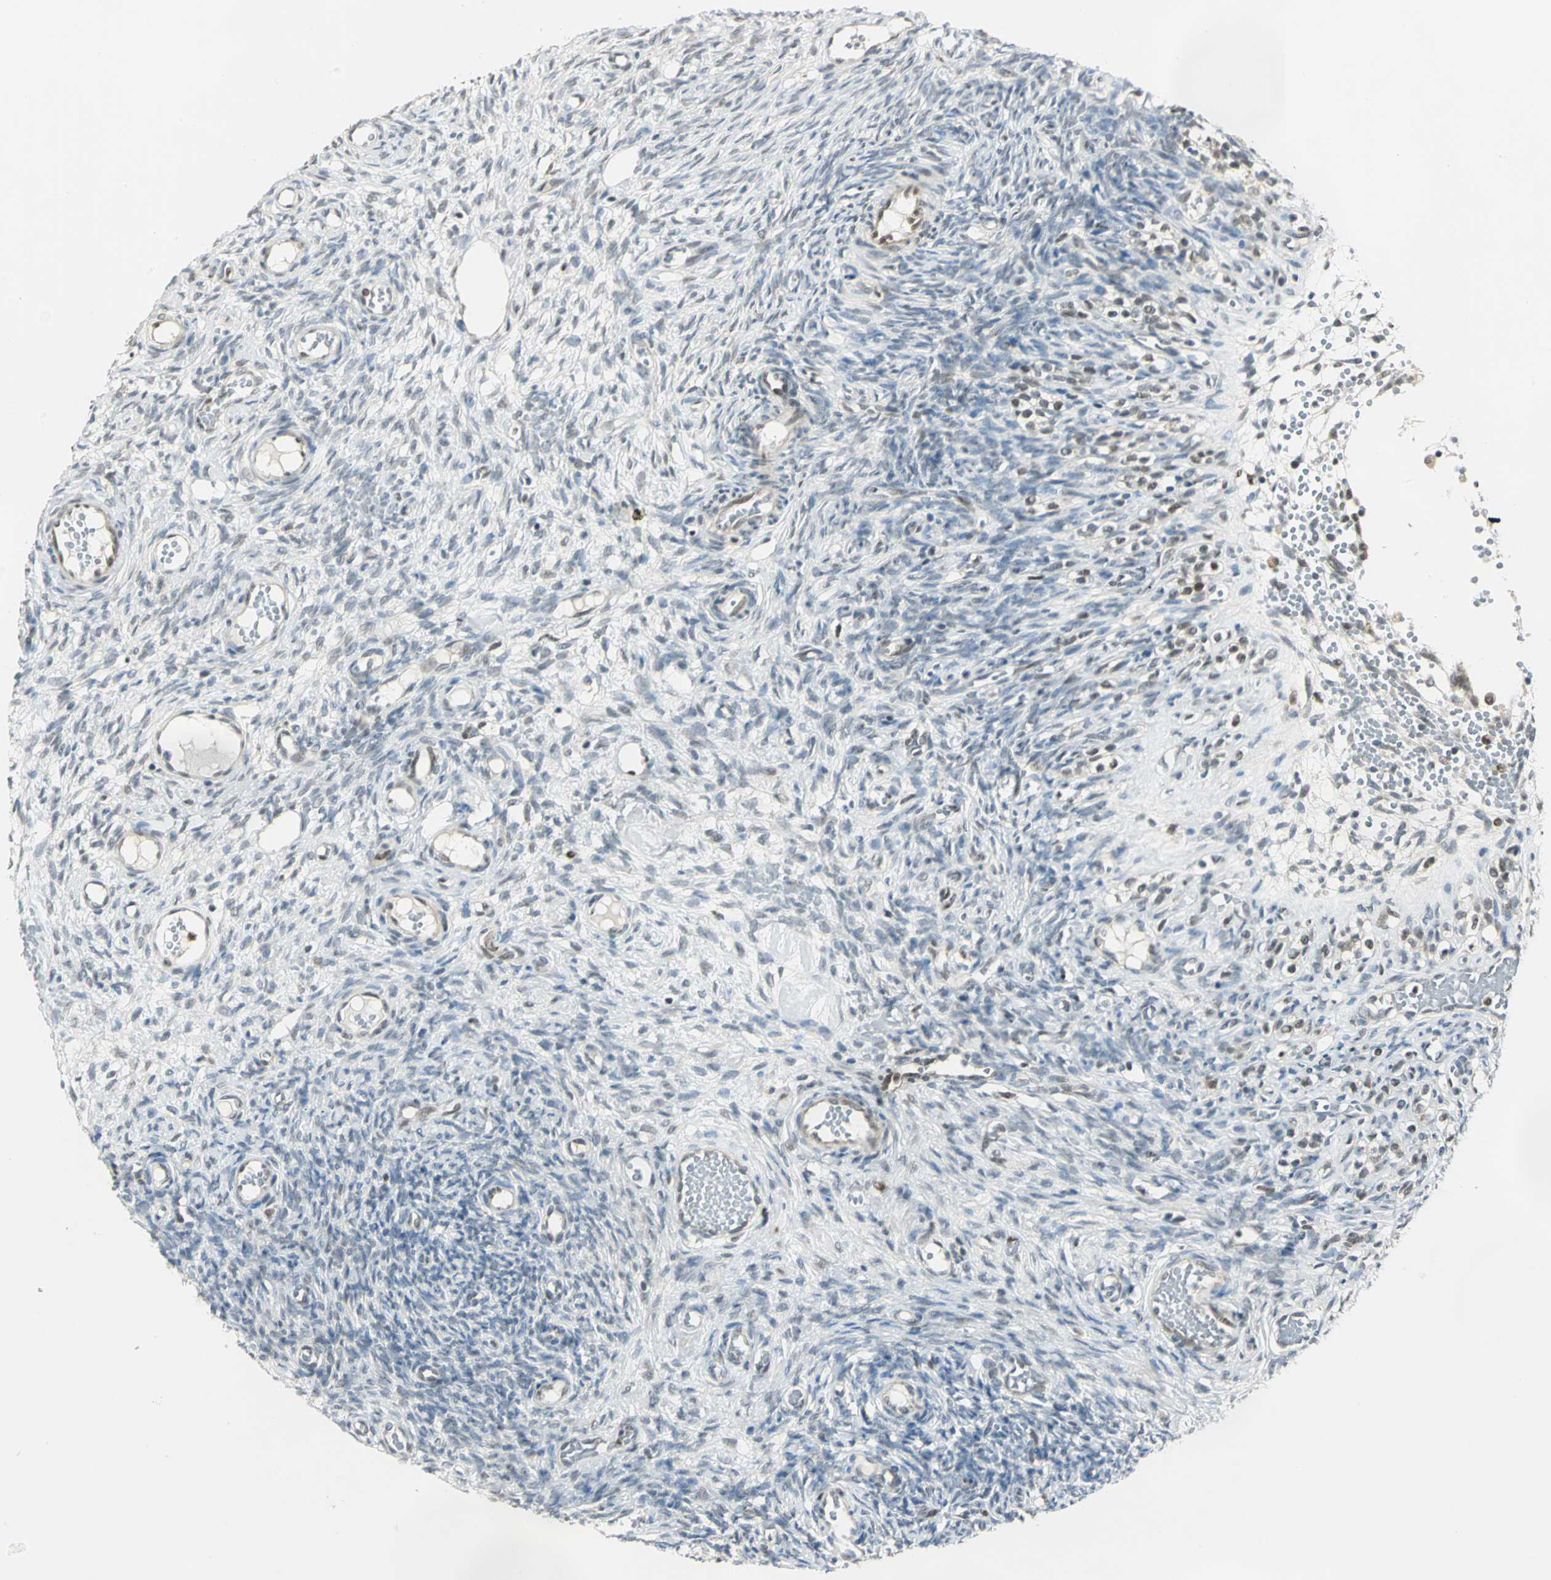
{"staining": {"intensity": "weak", "quantity": "25%-75%", "location": "cytoplasmic/membranous,nuclear"}, "tissue": "ovary", "cell_type": "Follicle cells", "image_type": "normal", "snomed": [{"axis": "morphology", "description": "Normal tissue, NOS"}, {"axis": "topography", "description": "Ovary"}], "caption": "Immunohistochemical staining of unremarkable ovary shows weak cytoplasmic/membranous,nuclear protein expression in about 25%-75% of follicle cells.", "gene": "DDX5", "patient": {"sex": "female", "age": 35}}